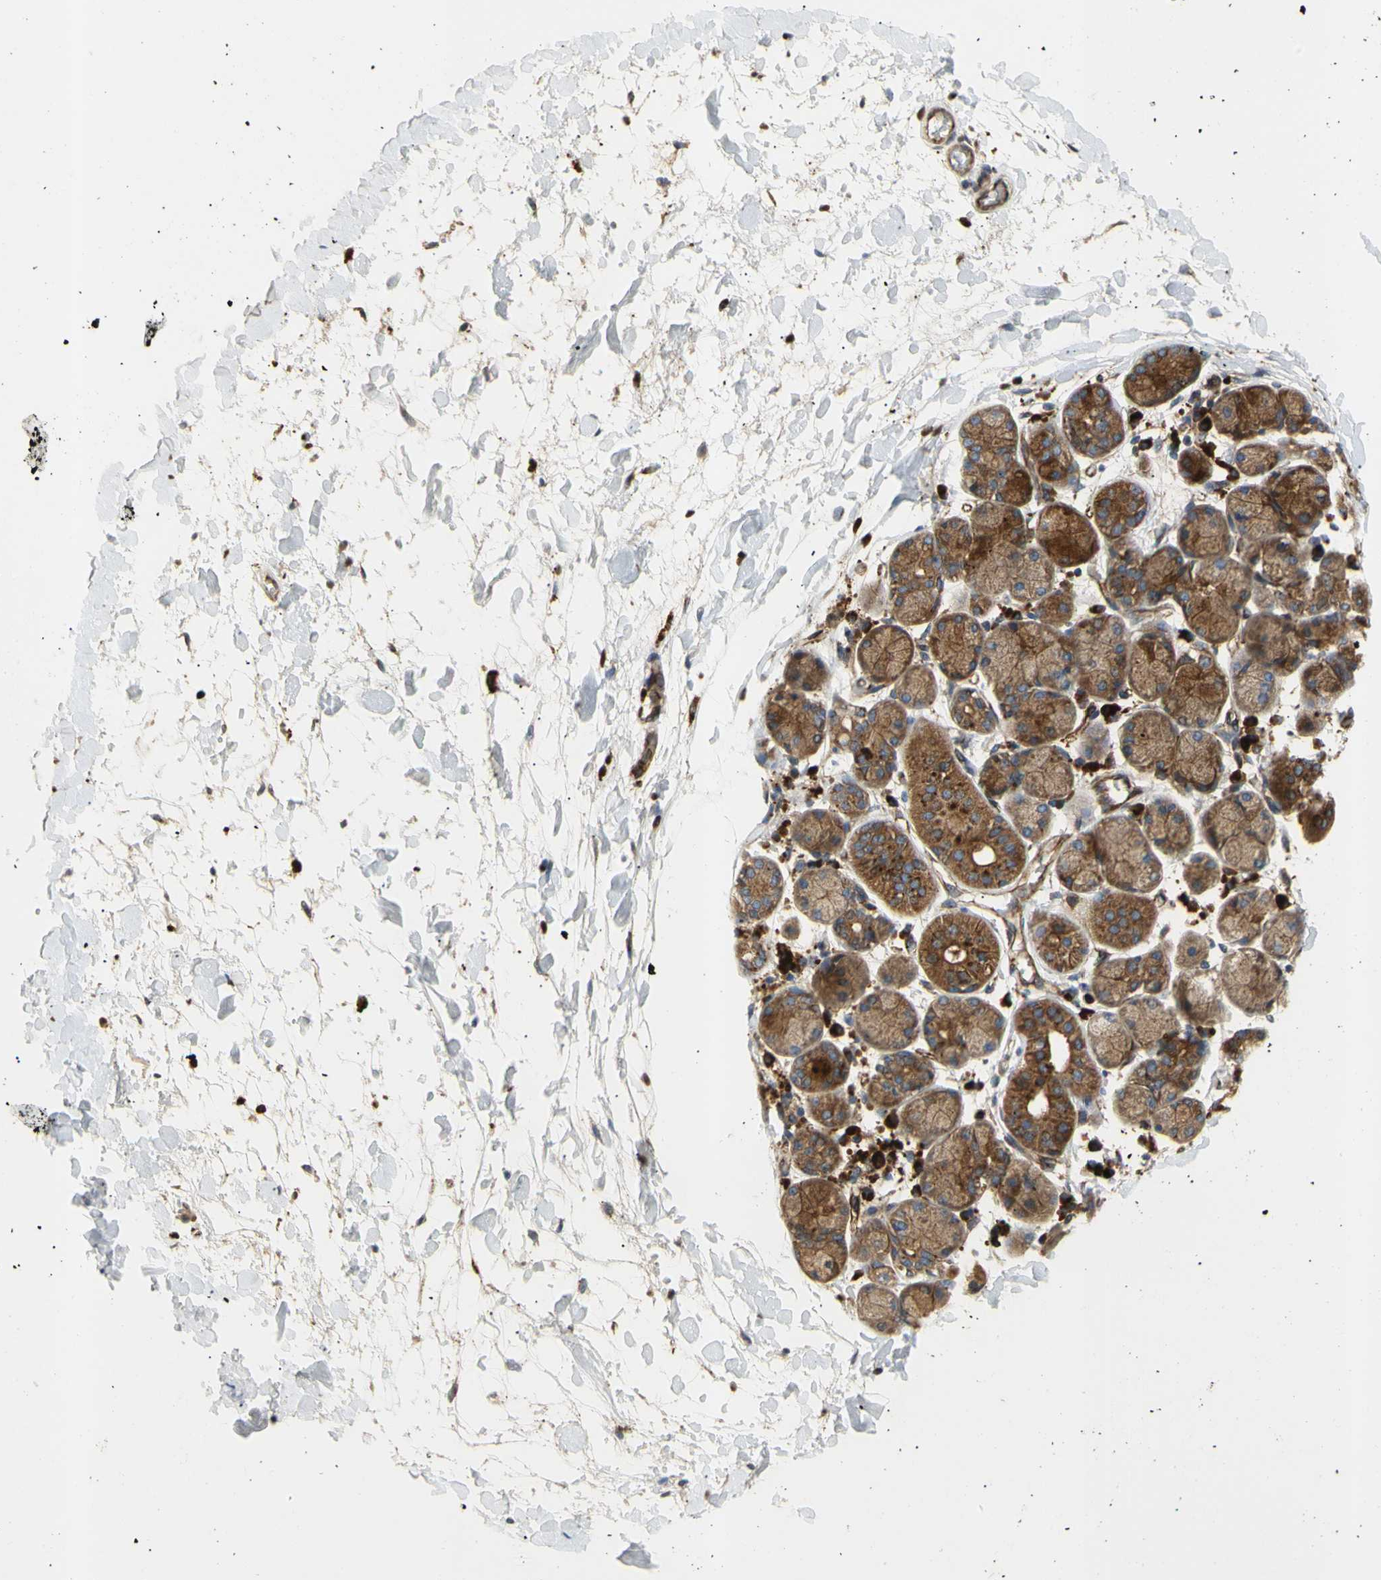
{"staining": {"intensity": "moderate", "quantity": ">75%", "location": "cytoplasmic/membranous"}, "tissue": "salivary gland", "cell_type": "Glandular cells", "image_type": "normal", "snomed": [{"axis": "morphology", "description": "Normal tissue, NOS"}, {"axis": "topography", "description": "Salivary gland"}], "caption": "Immunohistochemistry staining of normal salivary gland, which exhibits medium levels of moderate cytoplasmic/membranous expression in approximately >75% of glandular cells indicating moderate cytoplasmic/membranous protein staining. The staining was performed using DAB (3,3'-diaminobenzidine) (brown) for protein detection and nuclei were counterstained in hematoxylin (blue).", "gene": "TUBG2", "patient": {"sex": "female", "age": 24}}